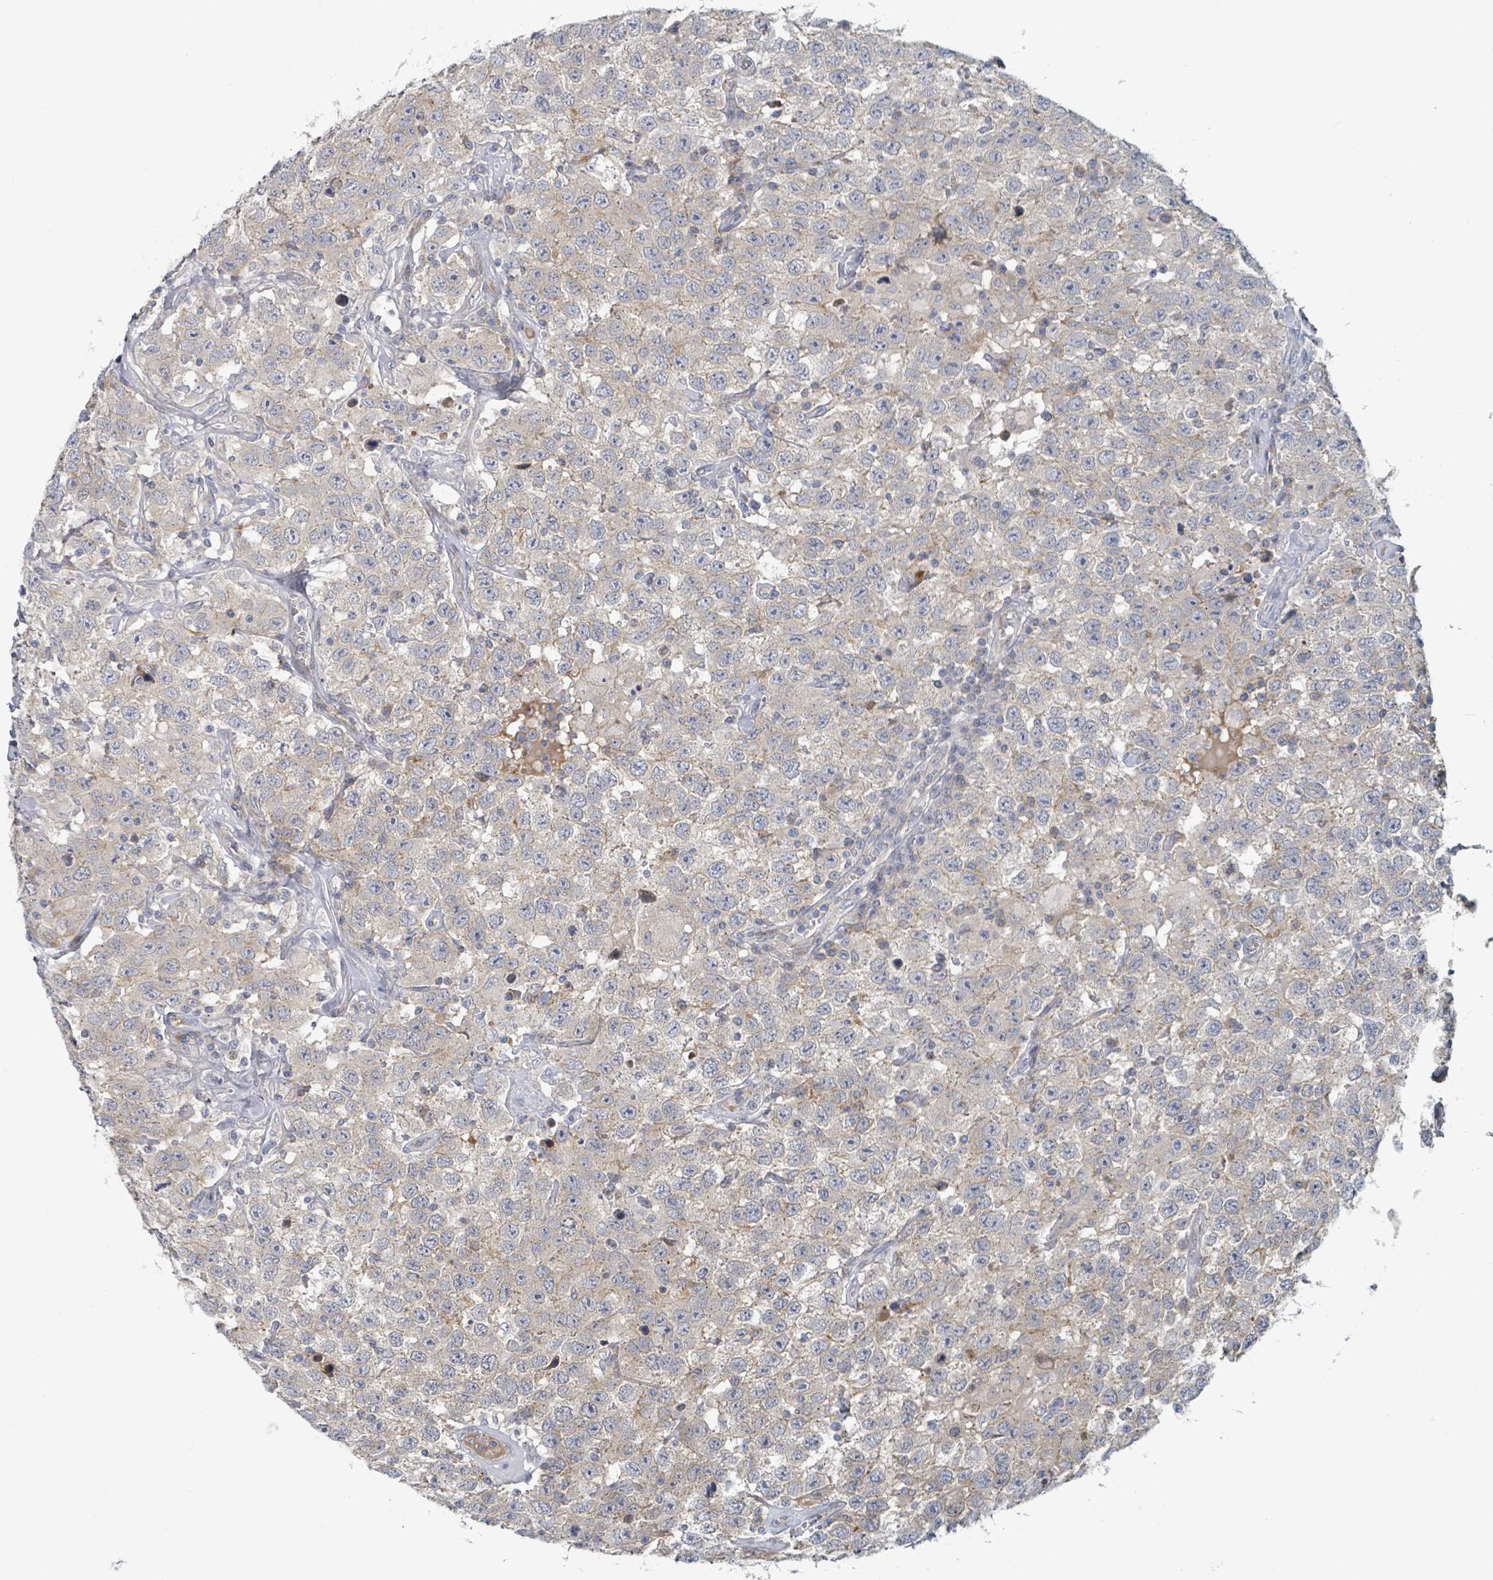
{"staining": {"intensity": "weak", "quantity": "25%-75%", "location": "cytoplasmic/membranous"}, "tissue": "testis cancer", "cell_type": "Tumor cells", "image_type": "cancer", "snomed": [{"axis": "morphology", "description": "Seminoma, NOS"}, {"axis": "topography", "description": "Testis"}], "caption": "Testis cancer (seminoma) tissue displays weak cytoplasmic/membranous expression in about 25%-75% of tumor cells, visualized by immunohistochemistry. The staining was performed using DAB to visualize the protein expression in brown, while the nuclei were stained in blue with hematoxylin (Magnification: 20x).", "gene": "COL5A3", "patient": {"sex": "male", "age": 41}}